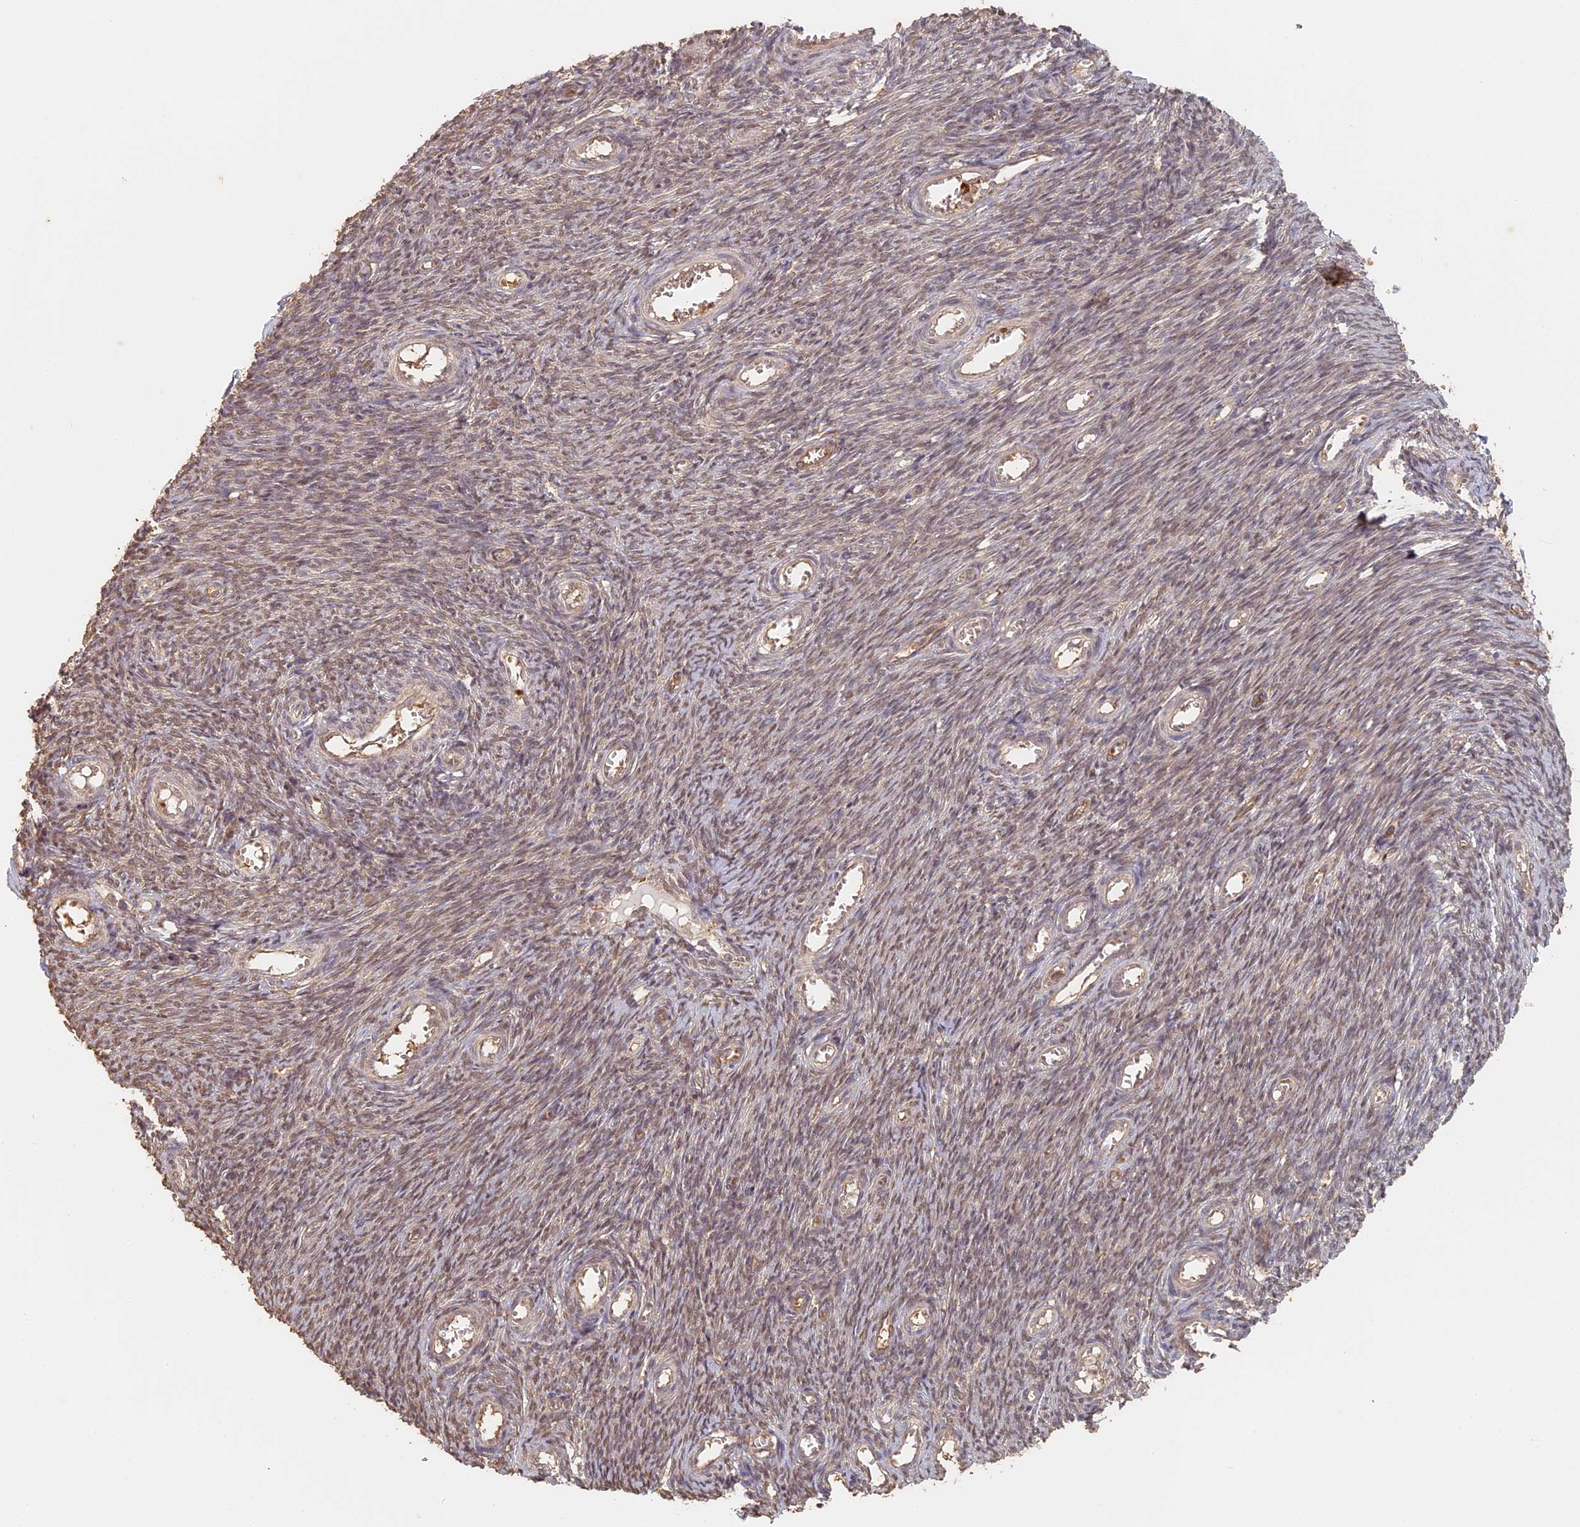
{"staining": {"intensity": "moderate", "quantity": ">75%", "location": "cytoplasmic/membranous"}, "tissue": "ovary", "cell_type": "Follicle cells", "image_type": "normal", "snomed": [{"axis": "morphology", "description": "Normal tissue, NOS"}, {"axis": "topography", "description": "Ovary"}], "caption": "Brown immunohistochemical staining in unremarkable ovary reveals moderate cytoplasmic/membranous expression in about >75% of follicle cells.", "gene": "STX16", "patient": {"sex": "female", "age": 44}}